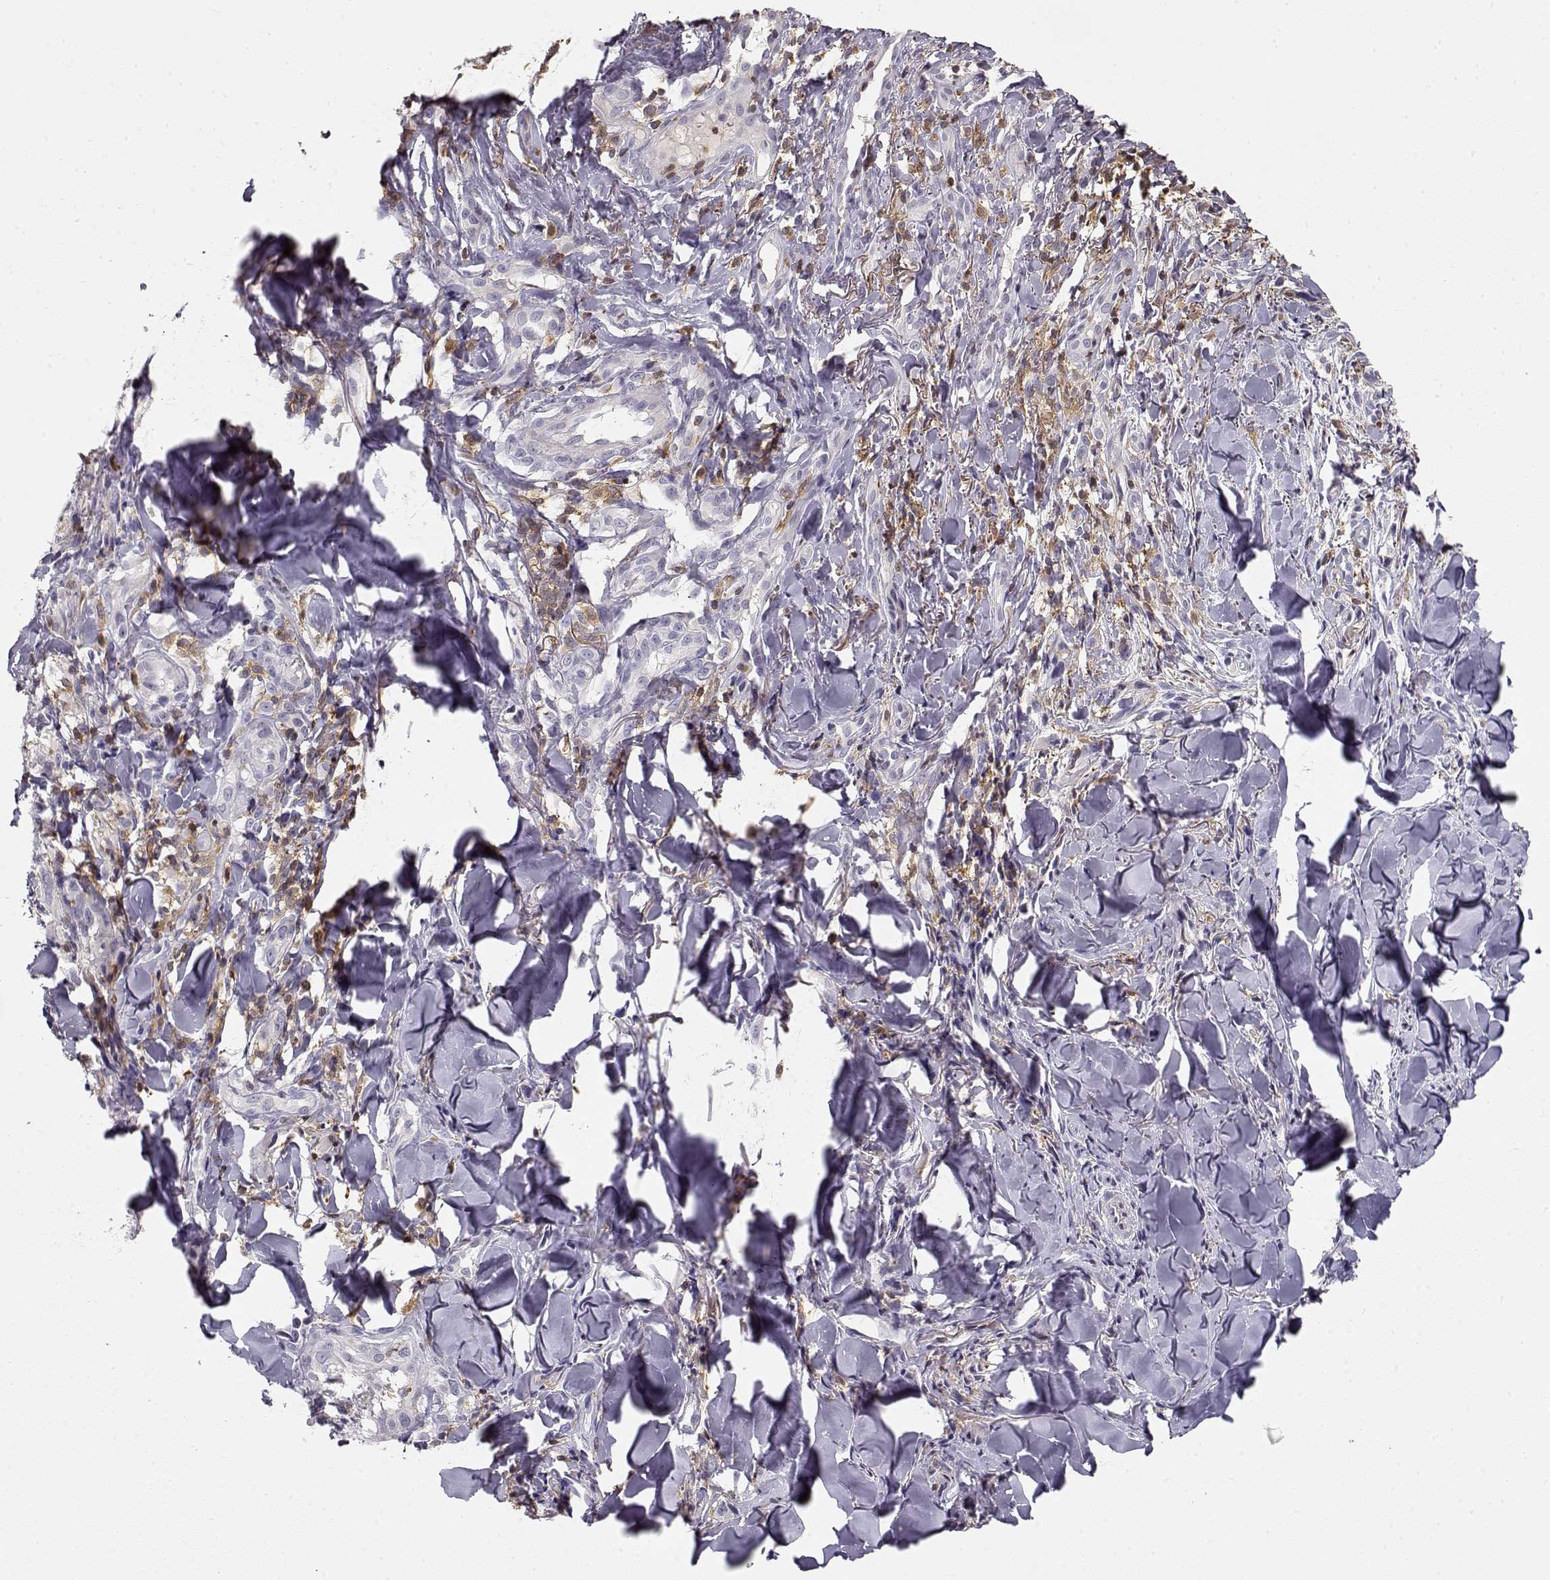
{"staining": {"intensity": "negative", "quantity": "none", "location": "none"}, "tissue": "melanoma", "cell_type": "Tumor cells", "image_type": "cancer", "snomed": [{"axis": "morphology", "description": "Malignant melanoma, NOS"}, {"axis": "topography", "description": "Skin"}], "caption": "Tumor cells are negative for brown protein staining in malignant melanoma.", "gene": "VAV1", "patient": {"sex": "male", "age": 67}}